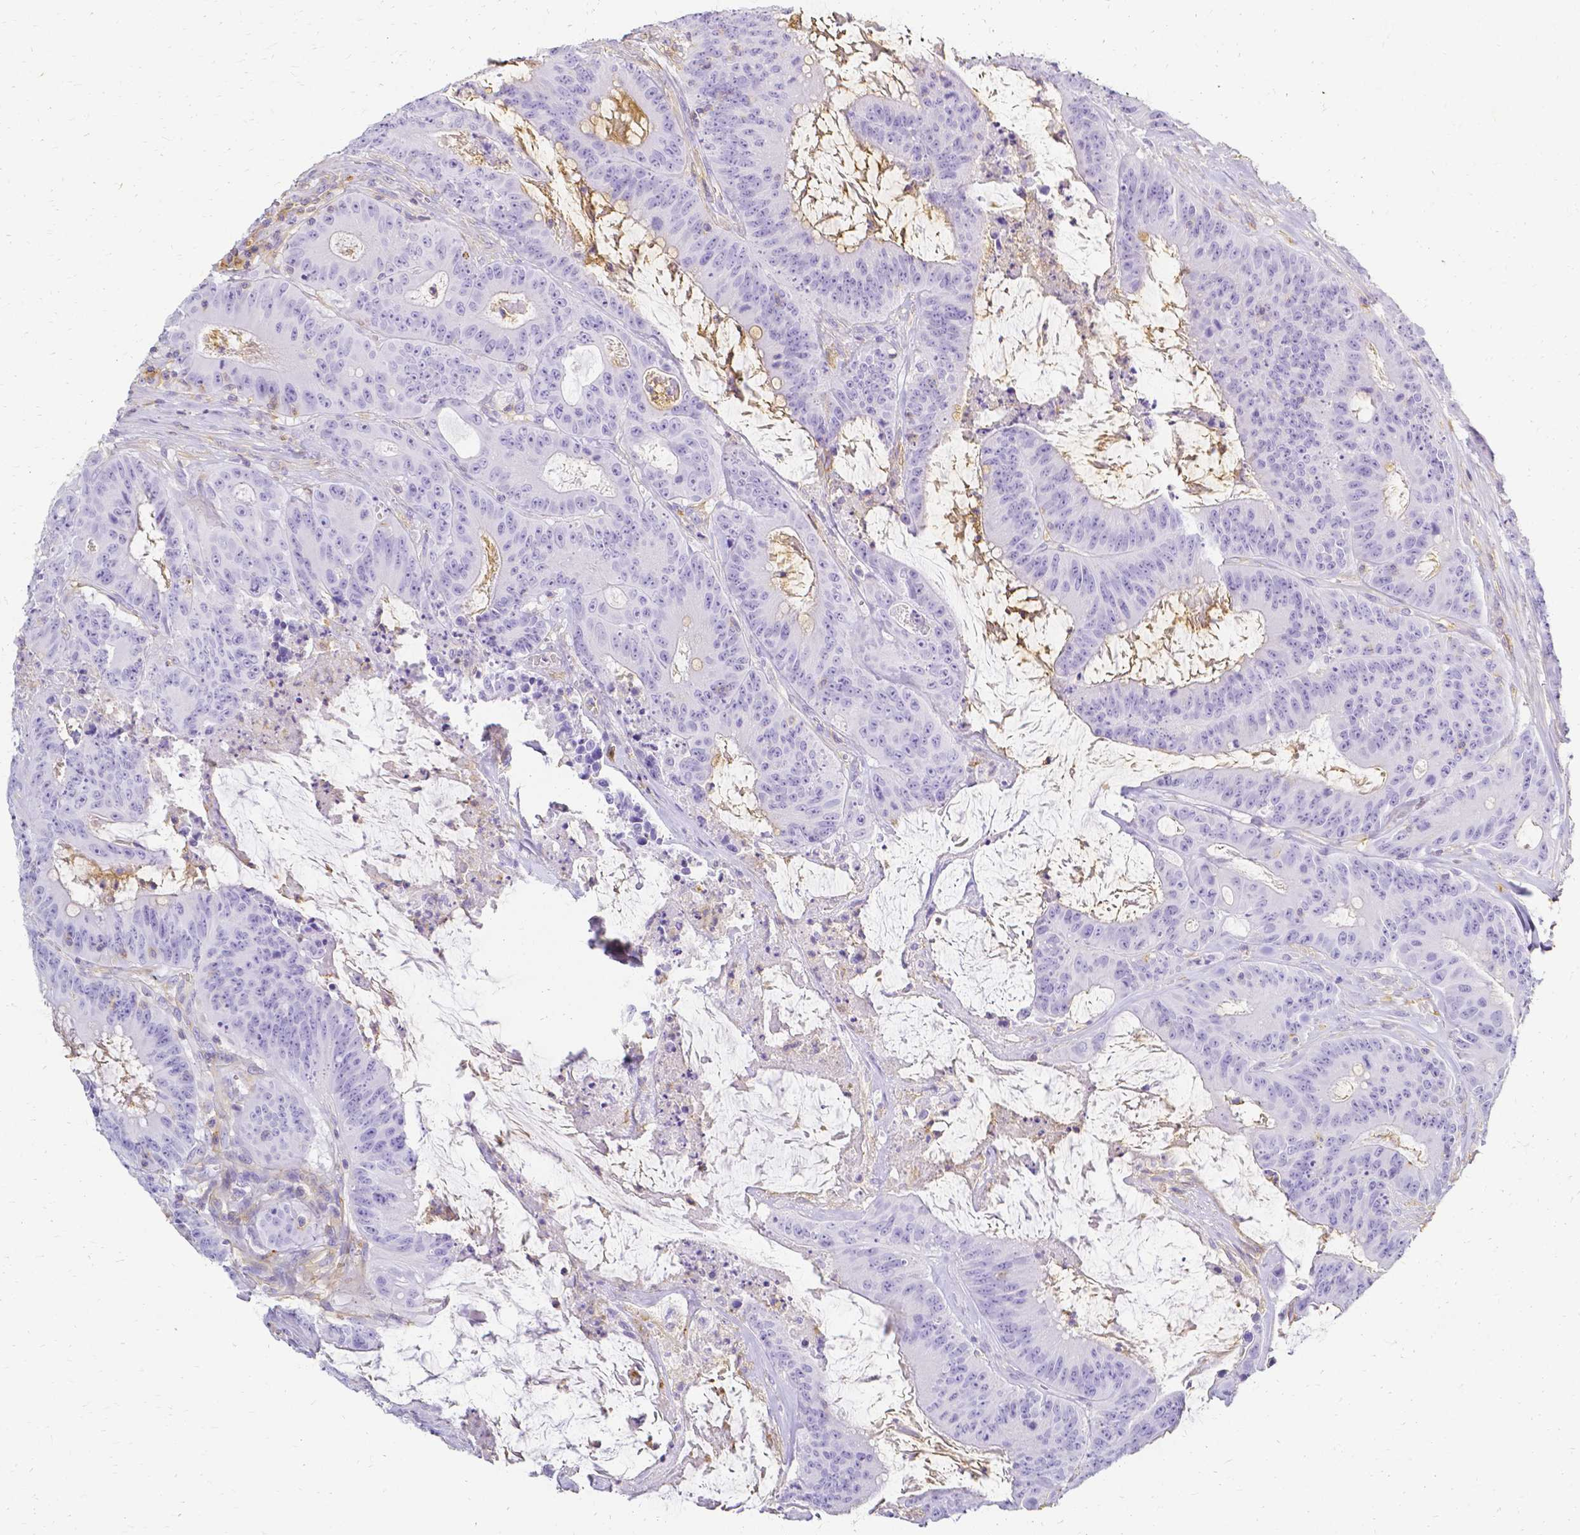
{"staining": {"intensity": "negative", "quantity": "none", "location": "none"}, "tissue": "colorectal cancer", "cell_type": "Tumor cells", "image_type": "cancer", "snomed": [{"axis": "morphology", "description": "Adenocarcinoma, NOS"}, {"axis": "topography", "description": "Colon"}], "caption": "Histopathology image shows no protein staining in tumor cells of colorectal adenocarcinoma tissue.", "gene": "HSPA12A", "patient": {"sex": "male", "age": 33}}